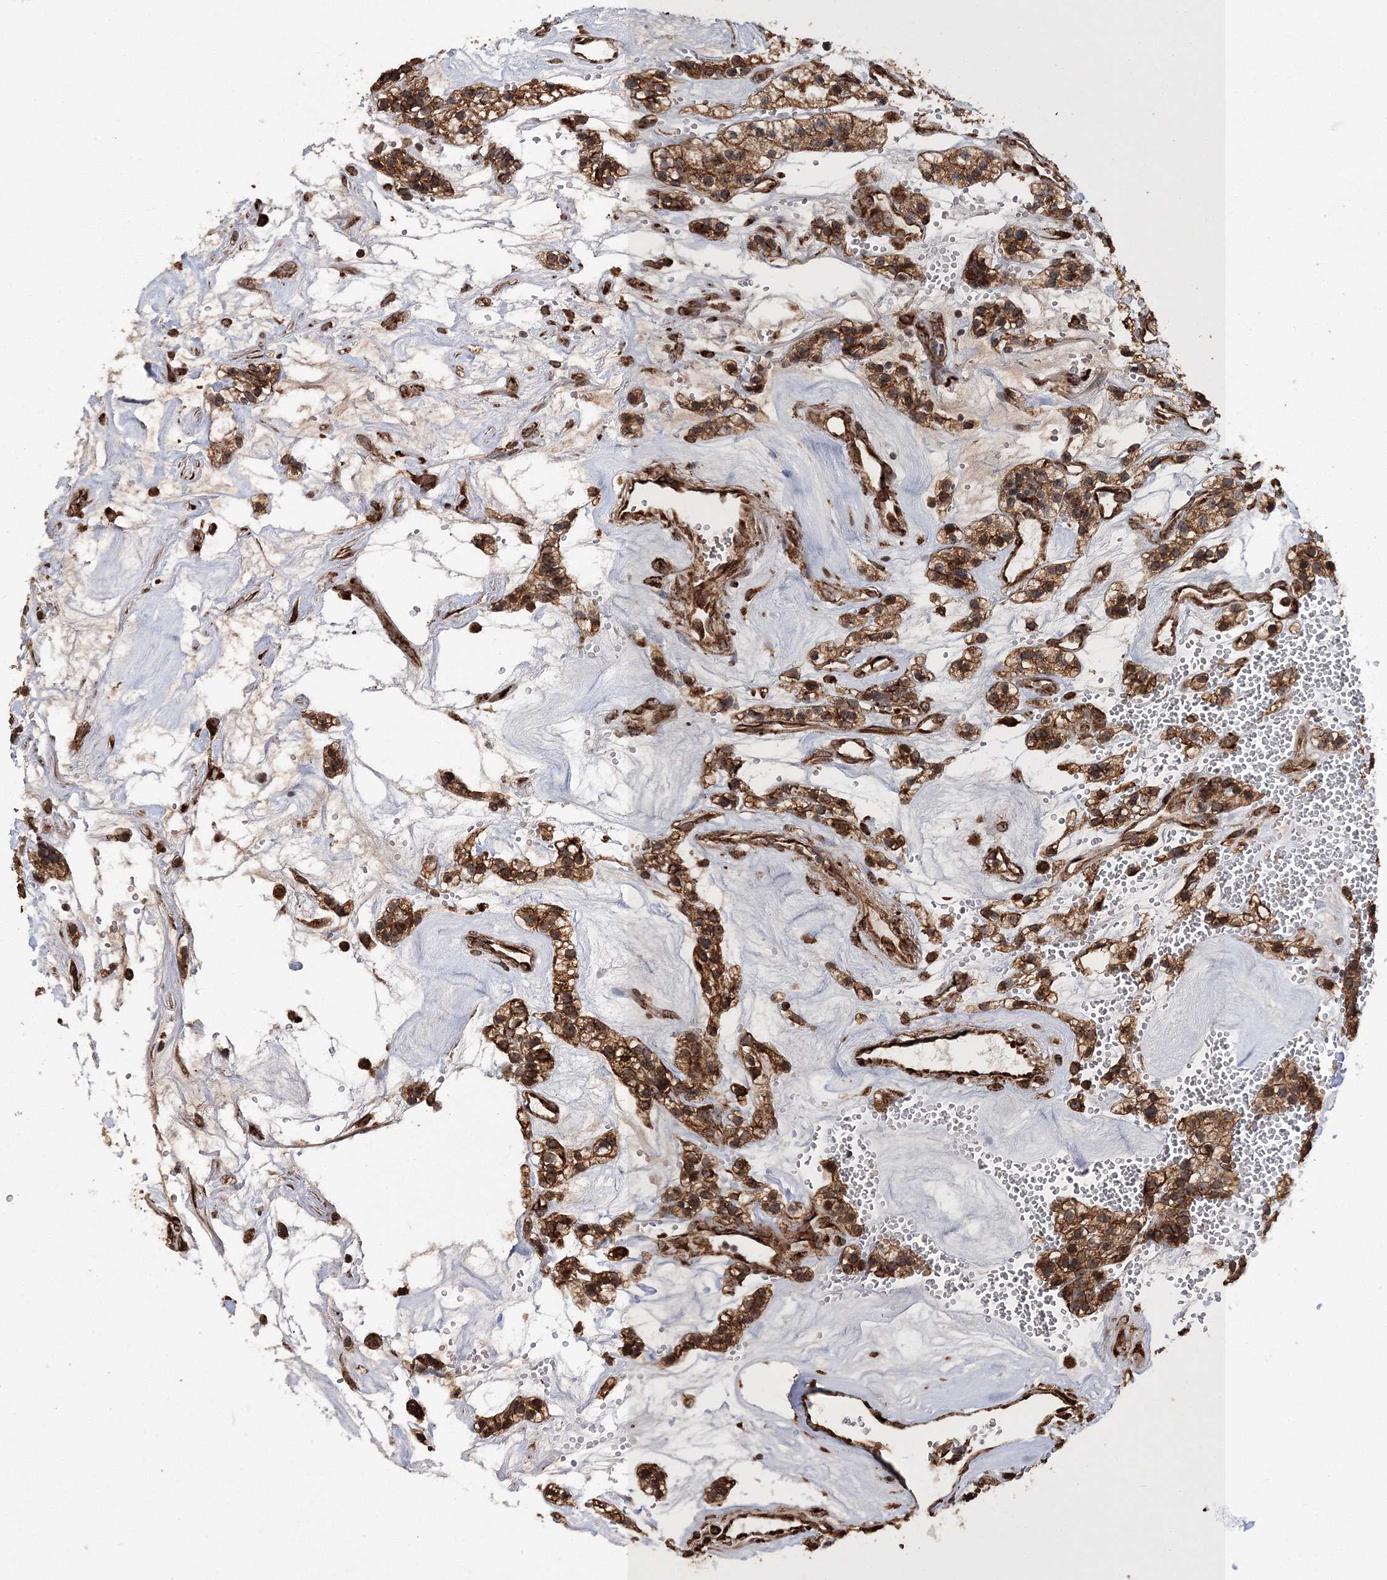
{"staining": {"intensity": "strong", "quantity": ">75%", "location": "cytoplasmic/membranous"}, "tissue": "renal cancer", "cell_type": "Tumor cells", "image_type": "cancer", "snomed": [{"axis": "morphology", "description": "Adenocarcinoma, NOS"}, {"axis": "topography", "description": "Kidney"}], "caption": "Adenocarcinoma (renal) stained with DAB immunohistochemistry (IHC) demonstrates high levels of strong cytoplasmic/membranous expression in about >75% of tumor cells.", "gene": "SCRN3", "patient": {"sex": "female", "age": 57}}